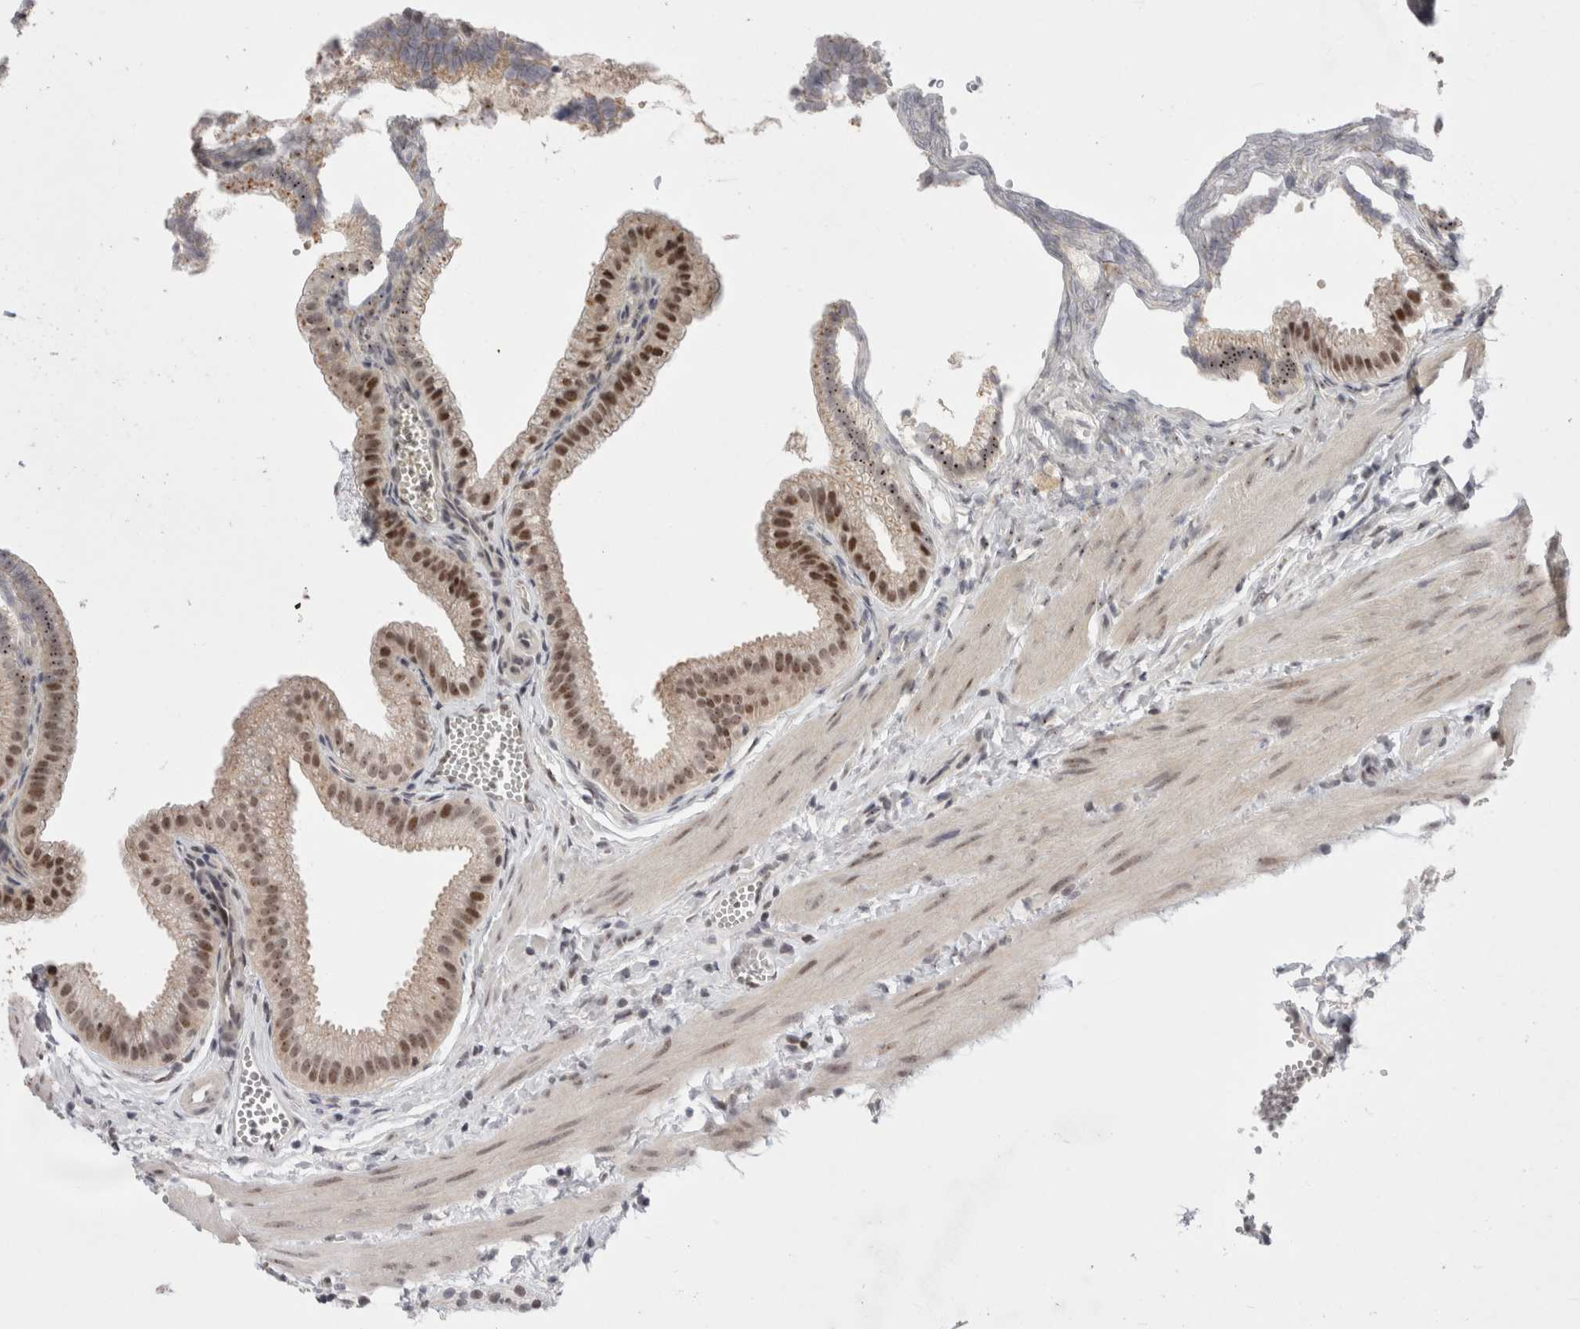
{"staining": {"intensity": "strong", "quantity": ">75%", "location": "nuclear"}, "tissue": "gallbladder", "cell_type": "Glandular cells", "image_type": "normal", "snomed": [{"axis": "morphology", "description": "Normal tissue, NOS"}, {"axis": "topography", "description": "Gallbladder"}], "caption": "Immunohistochemical staining of normal gallbladder exhibits strong nuclear protein staining in about >75% of glandular cells.", "gene": "SENP6", "patient": {"sex": "male", "age": 38}}